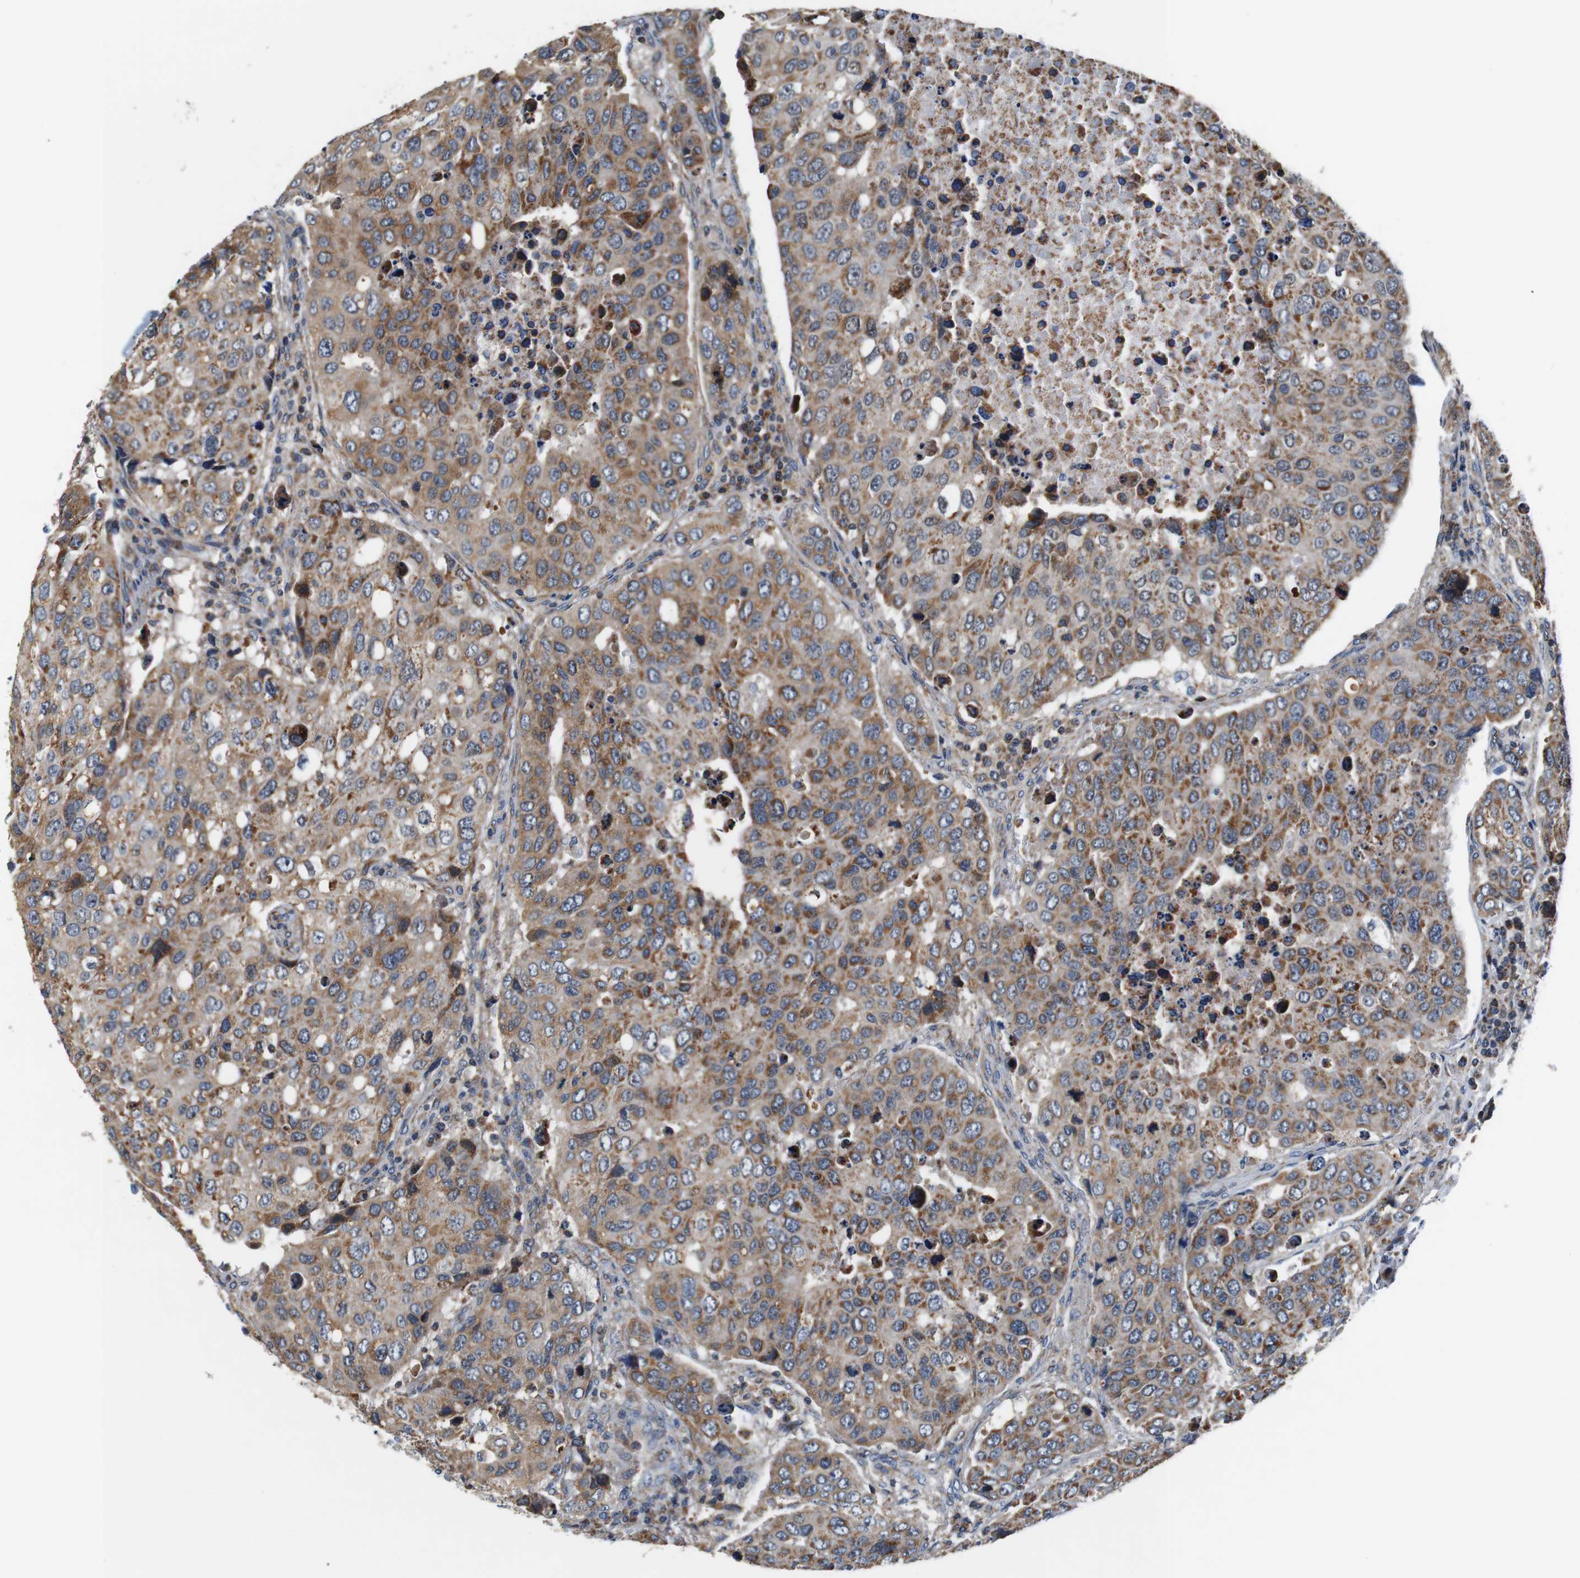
{"staining": {"intensity": "moderate", "quantity": ">75%", "location": "cytoplasmic/membranous"}, "tissue": "urothelial cancer", "cell_type": "Tumor cells", "image_type": "cancer", "snomed": [{"axis": "morphology", "description": "Urothelial carcinoma, High grade"}, {"axis": "topography", "description": "Lymph node"}, {"axis": "topography", "description": "Urinary bladder"}], "caption": "Tumor cells show medium levels of moderate cytoplasmic/membranous expression in about >75% of cells in urothelial cancer.", "gene": "LRP4", "patient": {"sex": "male", "age": 51}}